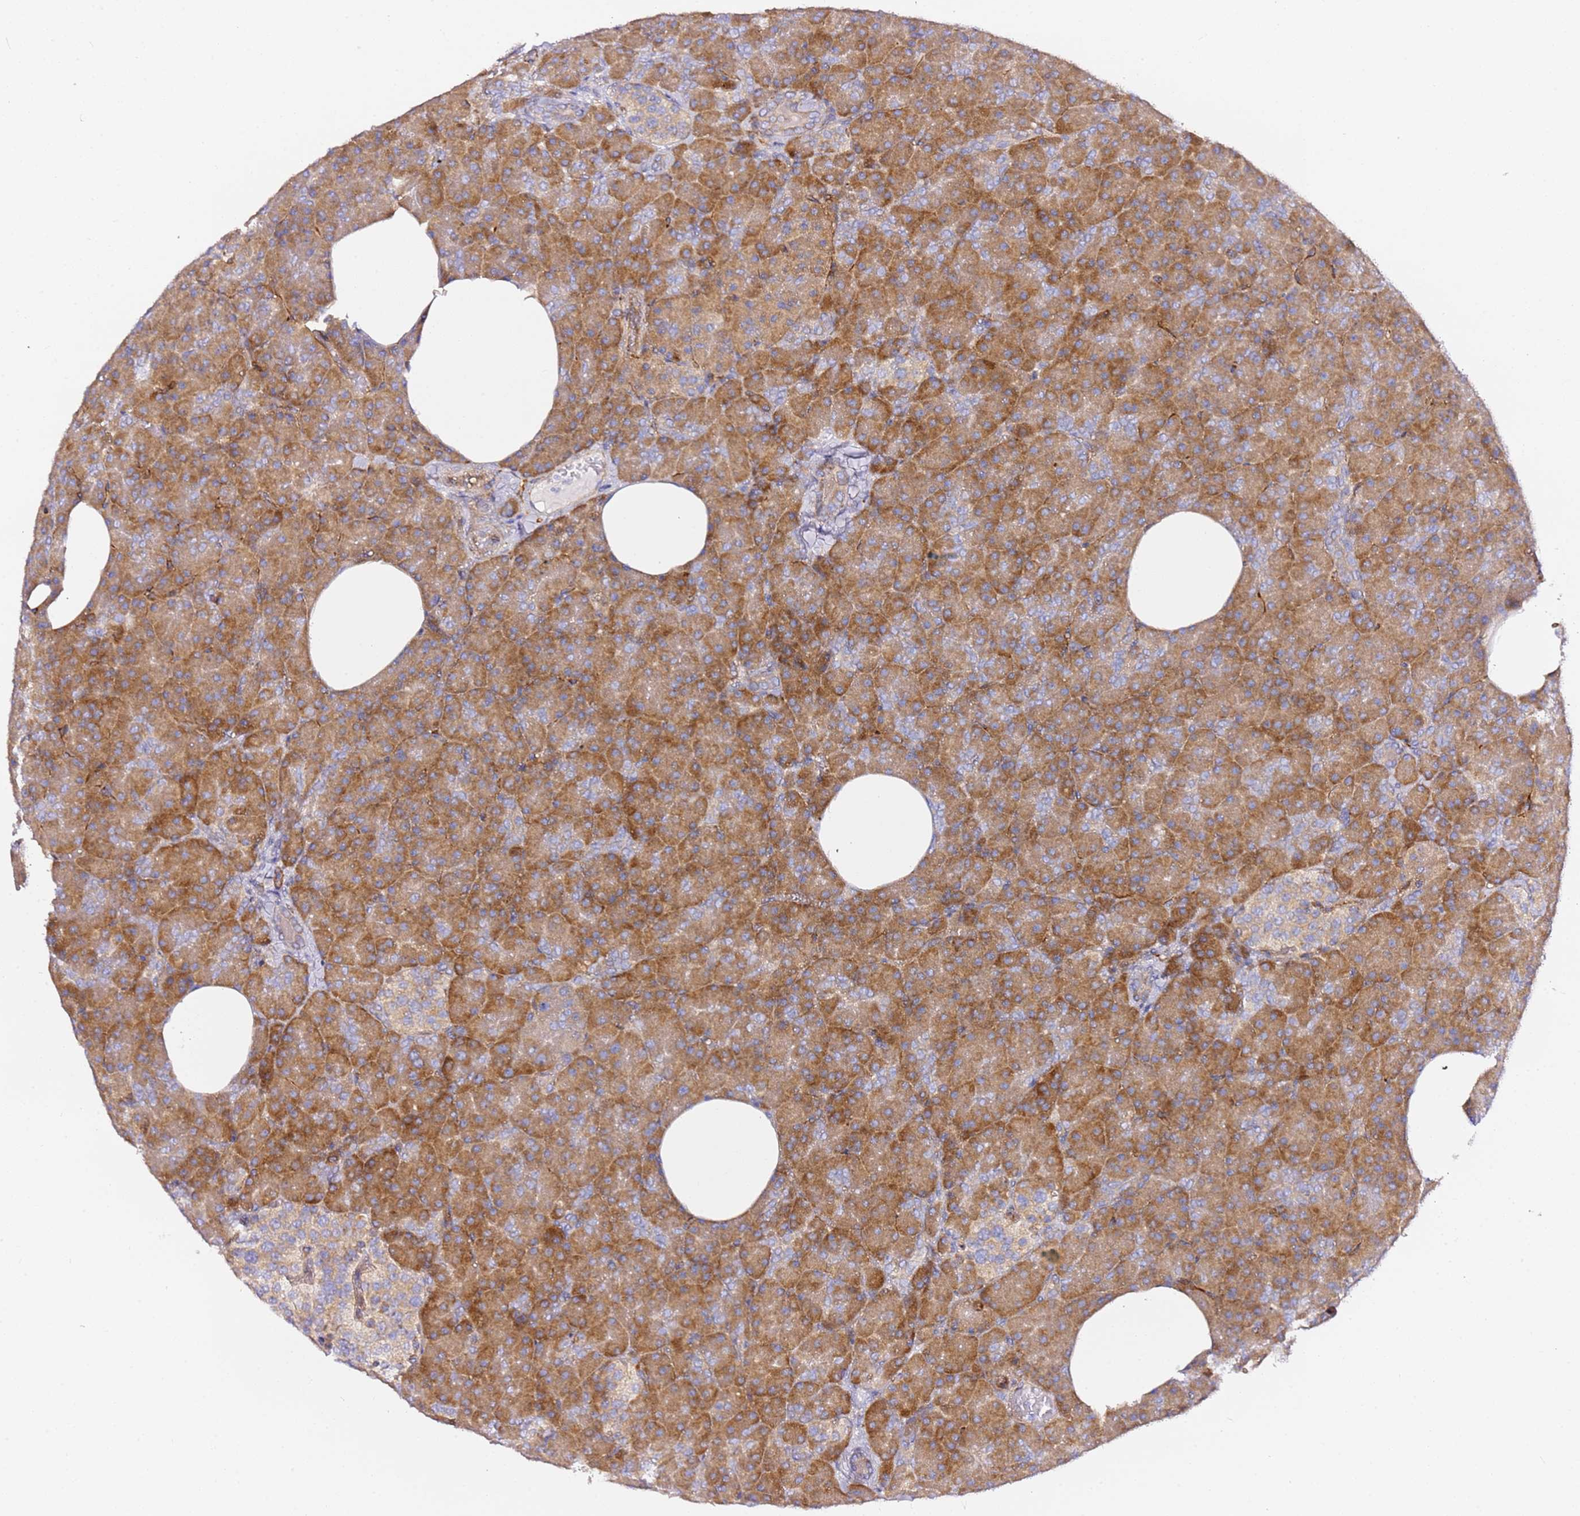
{"staining": {"intensity": "strong", "quantity": ">75%", "location": "cytoplasmic/membranous"}, "tissue": "pancreas", "cell_type": "Exocrine glandular cells", "image_type": "normal", "snomed": [{"axis": "morphology", "description": "Normal tissue, NOS"}, {"axis": "morphology", "description": "Carcinoid, malignant, NOS"}, {"axis": "topography", "description": "Pancreas"}], "caption": "Strong cytoplasmic/membranous staining is identified in approximately >75% of exocrine glandular cells in unremarkable pancreas.", "gene": "KIF7", "patient": {"sex": "female", "age": 35}}